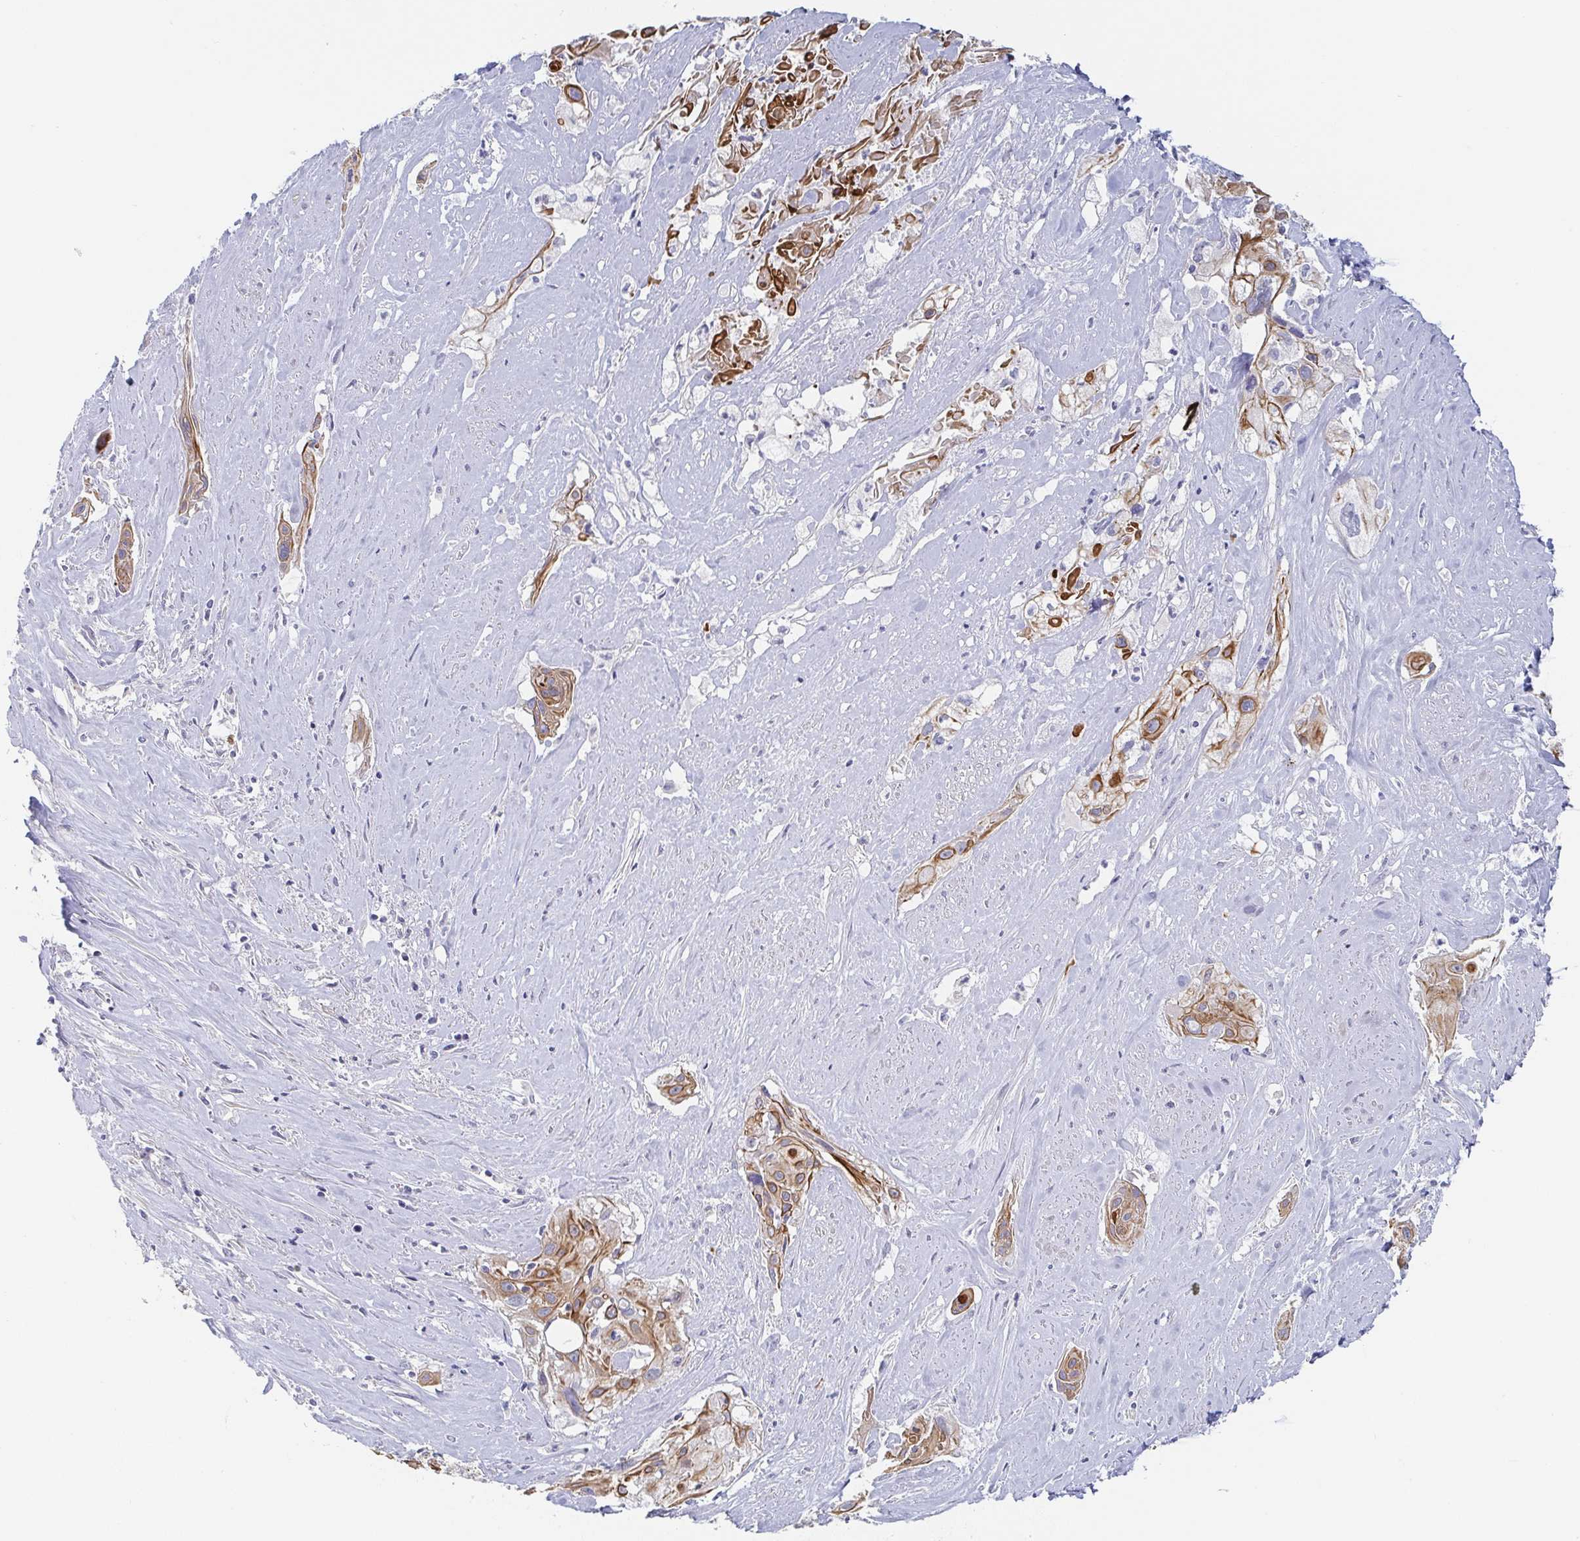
{"staining": {"intensity": "moderate", "quantity": ">75%", "location": "cytoplasmic/membranous"}, "tissue": "cervical cancer", "cell_type": "Tumor cells", "image_type": "cancer", "snomed": [{"axis": "morphology", "description": "Squamous cell carcinoma, NOS"}, {"axis": "topography", "description": "Cervix"}], "caption": "Immunohistochemistry (IHC) image of neoplastic tissue: squamous cell carcinoma (cervical) stained using immunohistochemistry reveals medium levels of moderate protein expression localized specifically in the cytoplasmic/membranous of tumor cells, appearing as a cytoplasmic/membranous brown color.", "gene": "RHOV", "patient": {"sex": "female", "age": 49}}